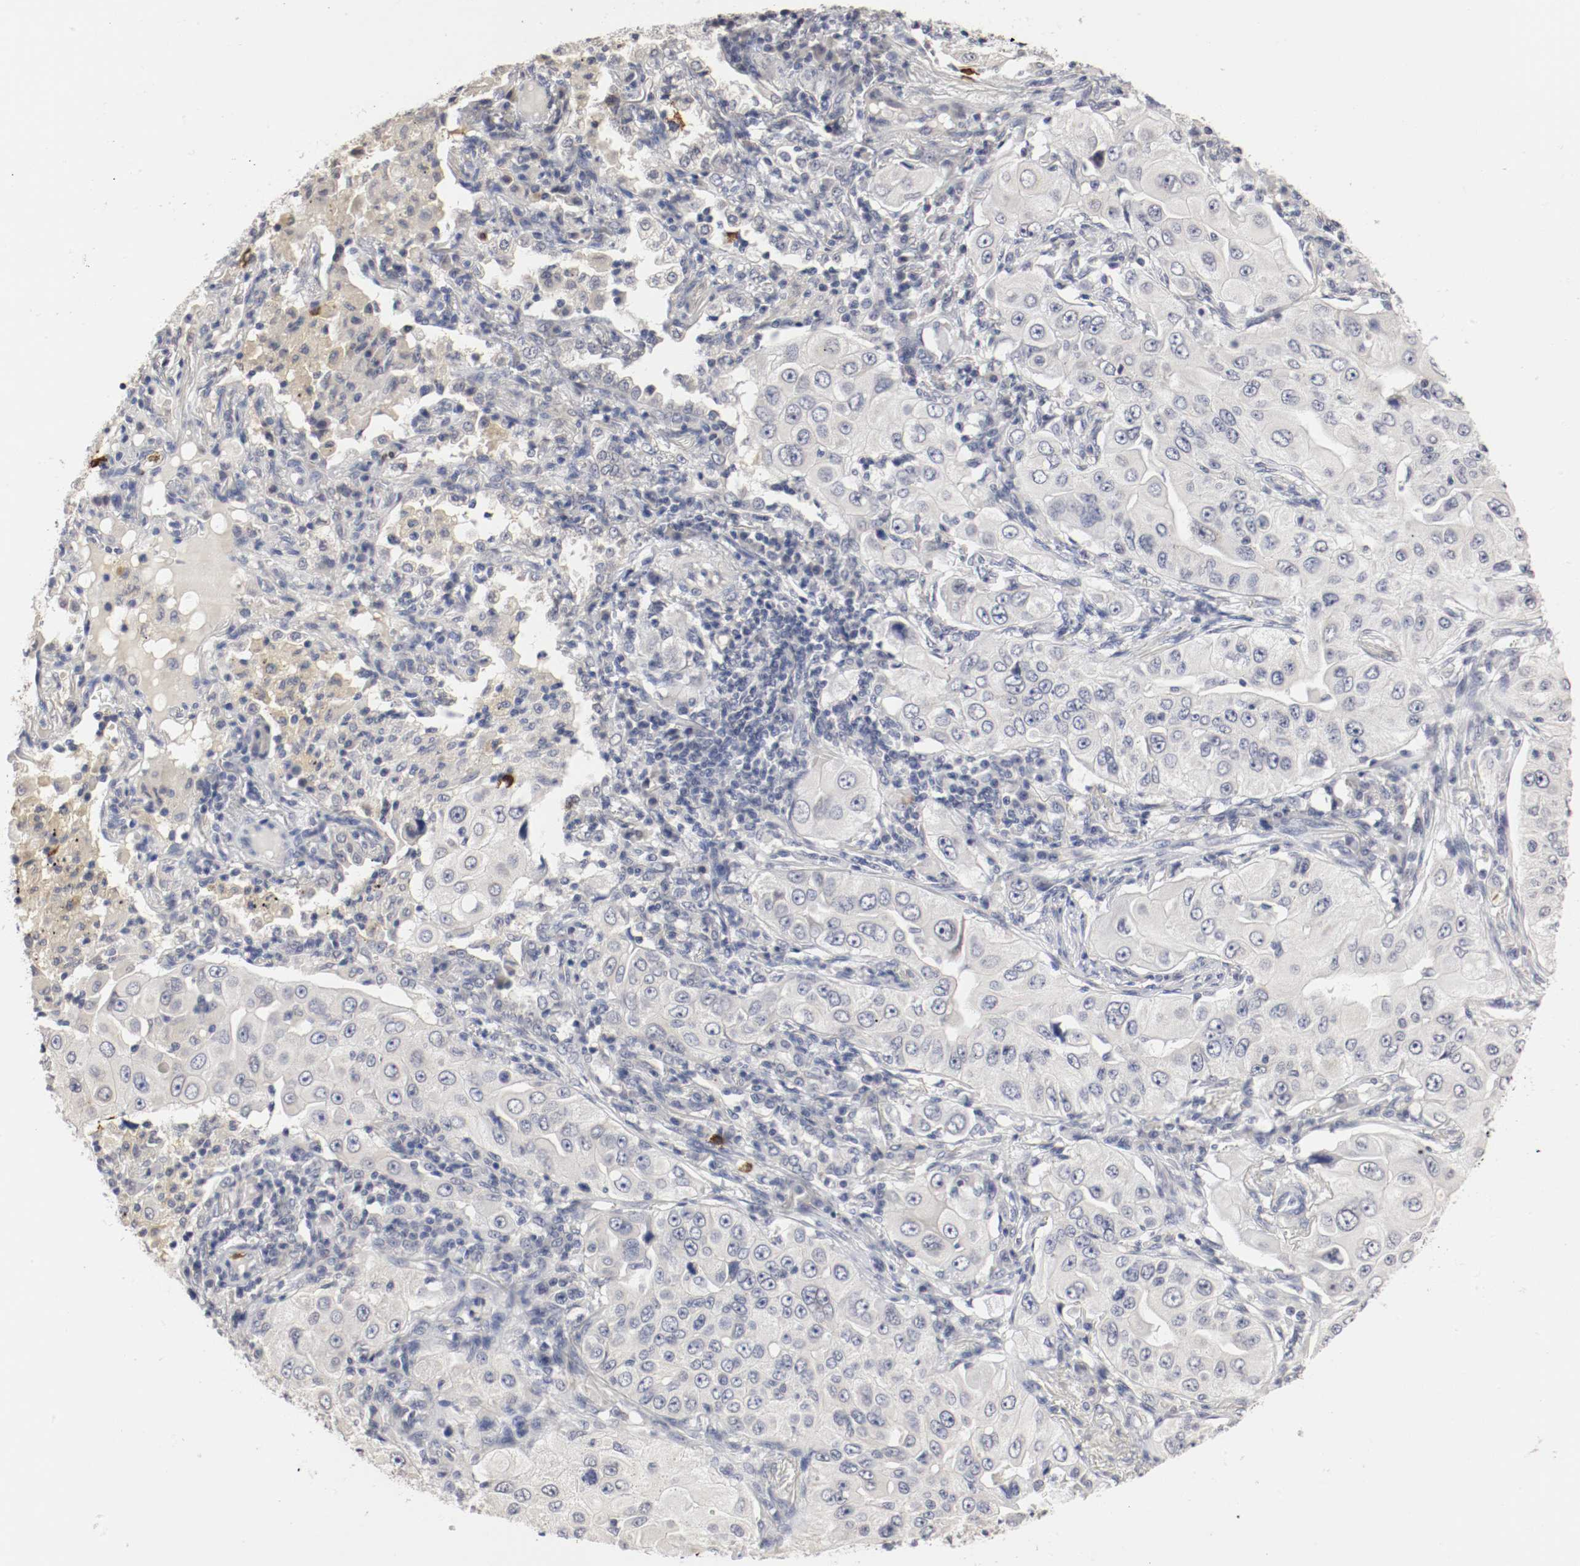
{"staining": {"intensity": "negative", "quantity": "none", "location": "none"}, "tissue": "lung cancer", "cell_type": "Tumor cells", "image_type": "cancer", "snomed": [{"axis": "morphology", "description": "Adenocarcinoma, NOS"}, {"axis": "topography", "description": "Lung"}], "caption": "An image of human lung adenocarcinoma is negative for staining in tumor cells.", "gene": "CEBPE", "patient": {"sex": "male", "age": 84}}